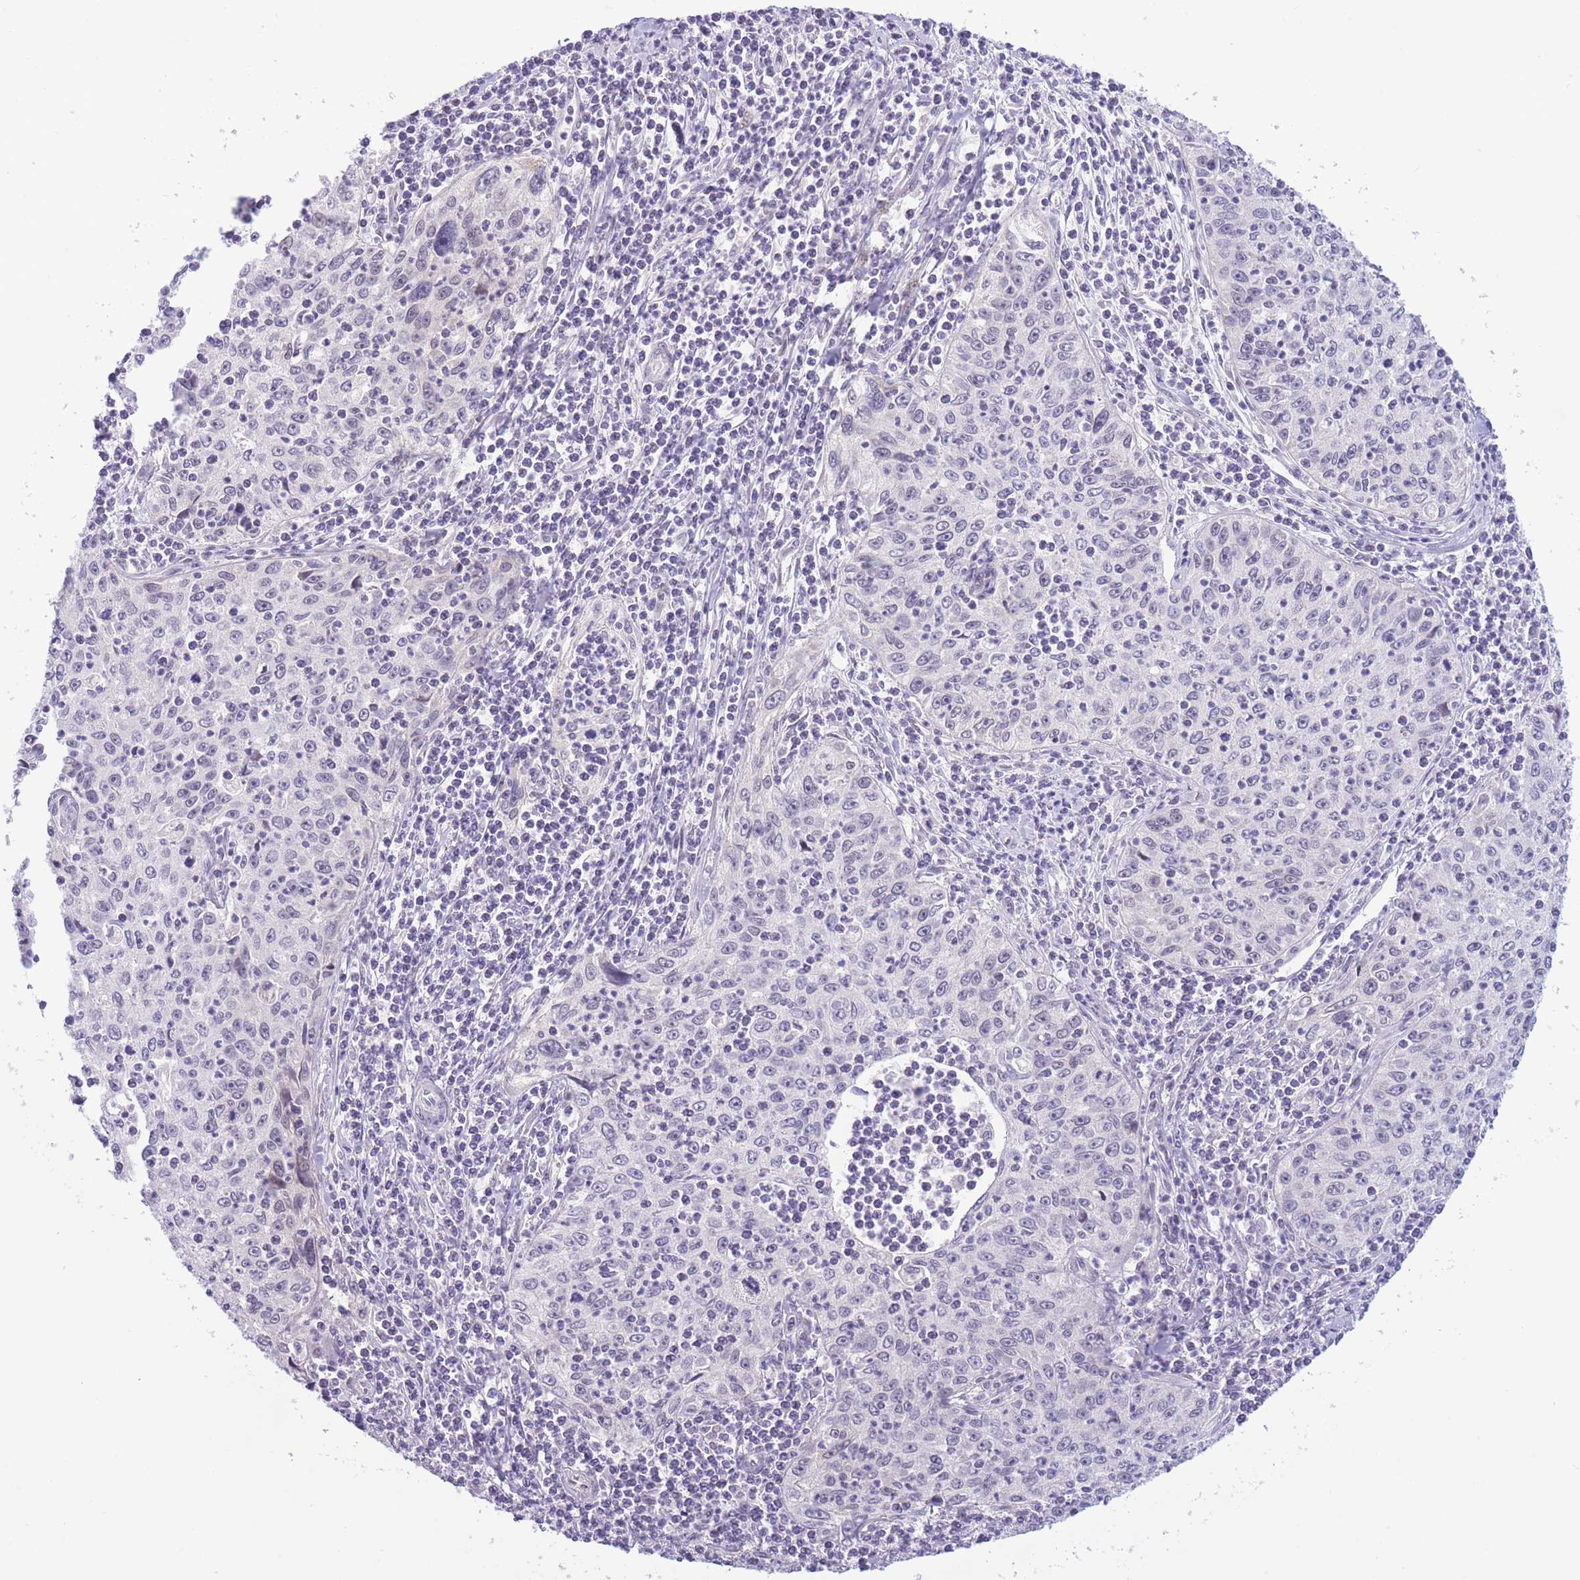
{"staining": {"intensity": "negative", "quantity": "none", "location": "none"}, "tissue": "cervical cancer", "cell_type": "Tumor cells", "image_type": "cancer", "snomed": [{"axis": "morphology", "description": "Squamous cell carcinoma, NOS"}, {"axis": "topography", "description": "Cervix"}], "caption": "Image shows no significant protein positivity in tumor cells of cervical cancer (squamous cell carcinoma).", "gene": "FBXO46", "patient": {"sex": "female", "age": 30}}